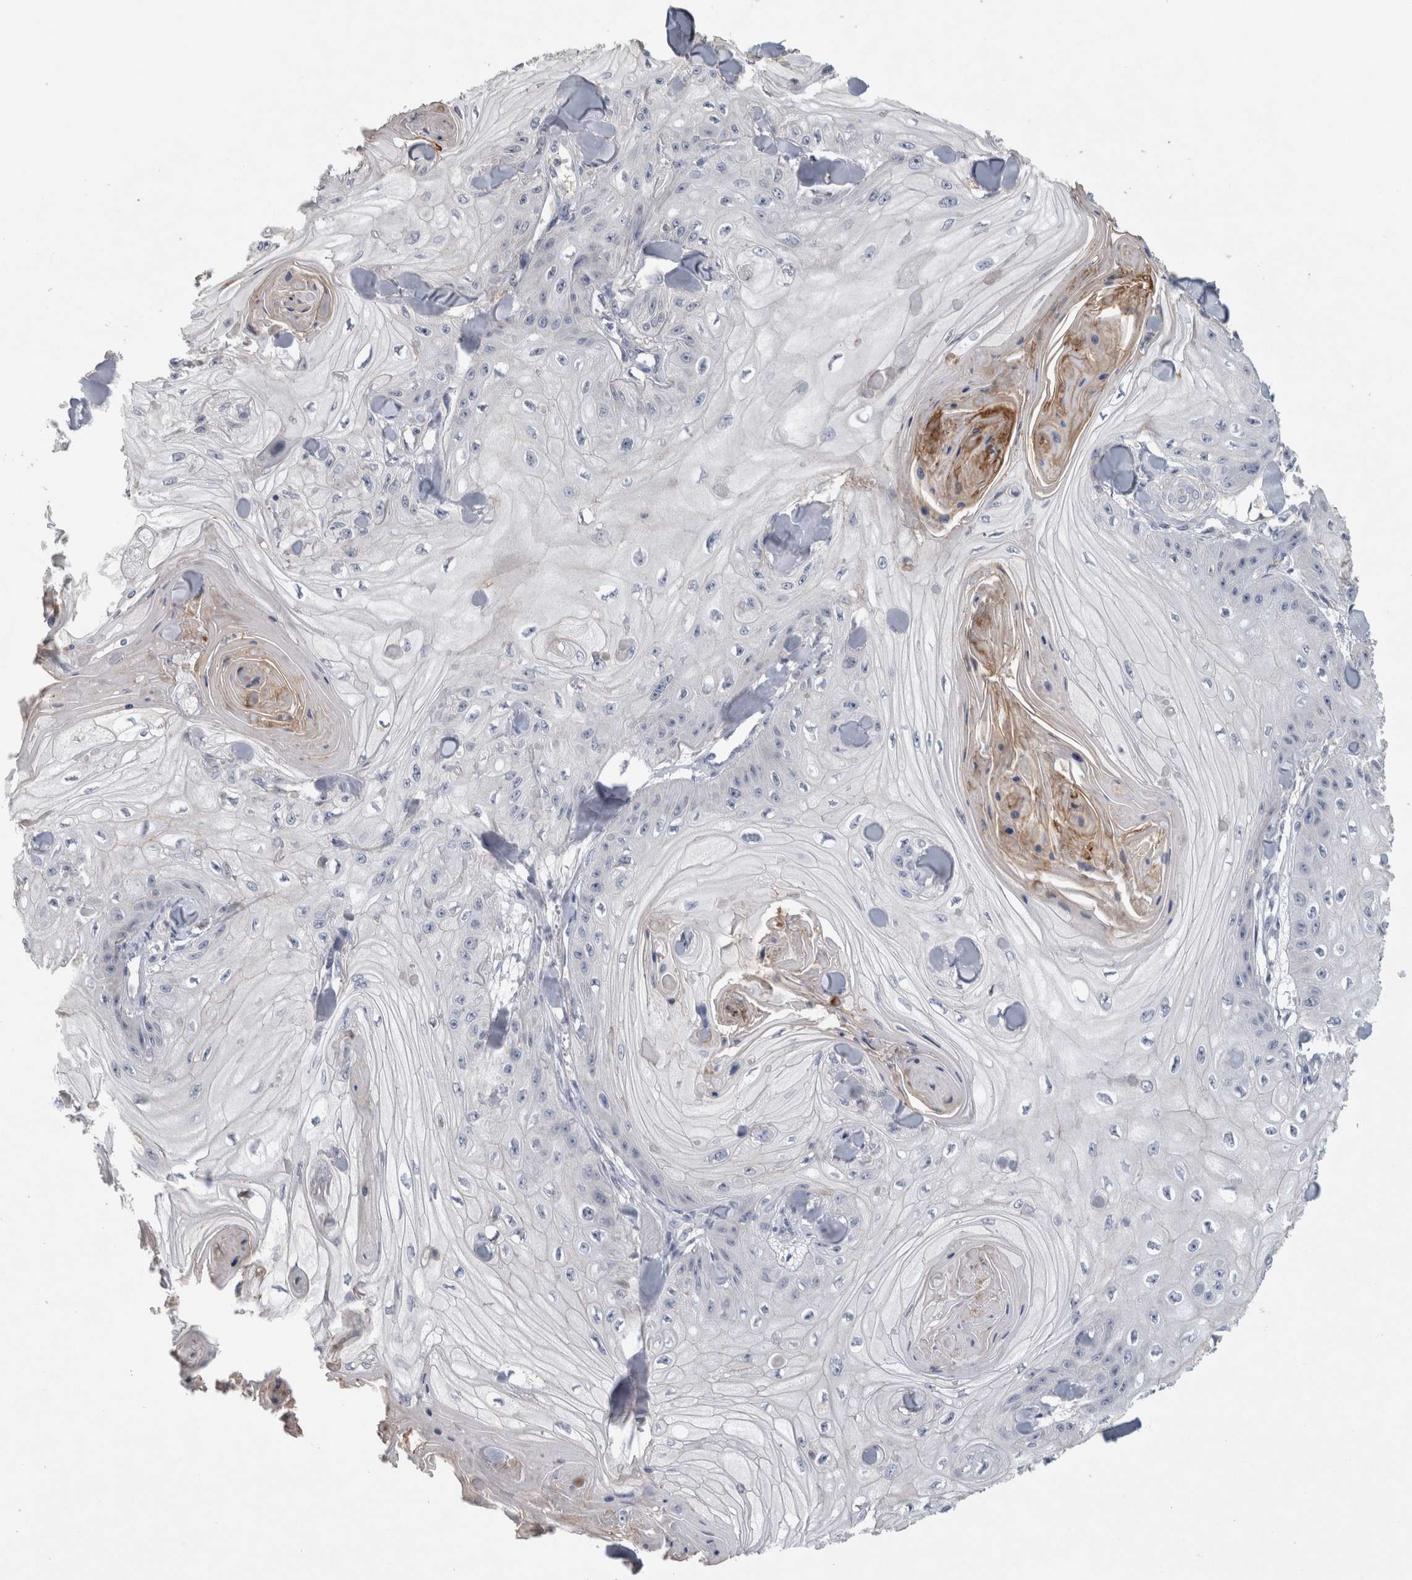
{"staining": {"intensity": "negative", "quantity": "none", "location": "none"}, "tissue": "skin cancer", "cell_type": "Tumor cells", "image_type": "cancer", "snomed": [{"axis": "morphology", "description": "Squamous cell carcinoma, NOS"}, {"axis": "topography", "description": "Skin"}], "caption": "Immunohistochemical staining of skin cancer shows no significant staining in tumor cells. (DAB immunohistochemistry (IHC) visualized using brightfield microscopy, high magnification).", "gene": "HEXD", "patient": {"sex": "male", "age": 74}}